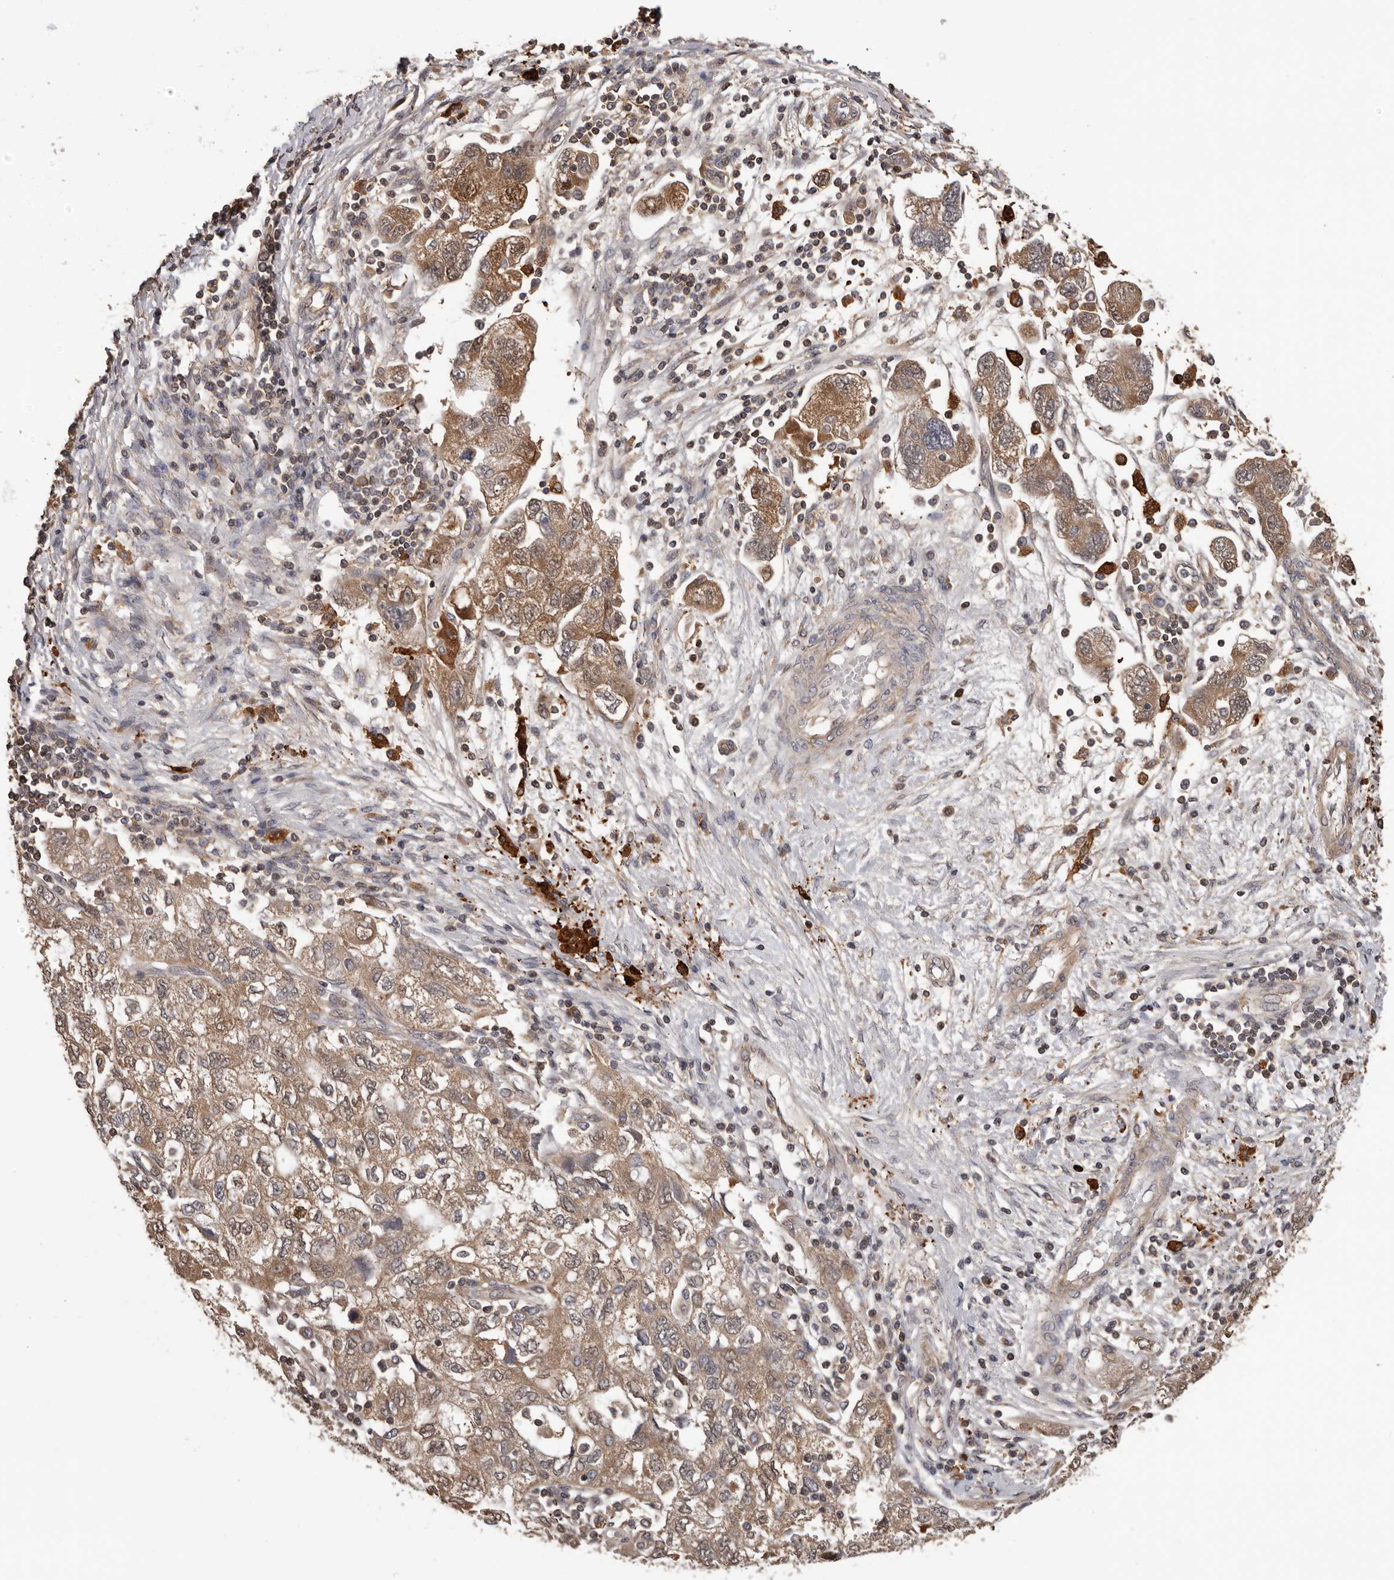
{"staining": {"intensity": "moderate", "quantity": ">75%", "location": "cytoplasmic/membranous"}, "tissue": "ovarian cancer", "cell_type": "Tumor cells", "image_type": "cancer", "snomed": [{"axis": "morphology", "description": "Carcinoma, NOS"}, {"axis": "morphology", "description": "Cystadenocarcinoma, serous, NOS"}, {"axis": "topography", "description": "Ovary"}], "caption": "IHC of ovarian cancer (carcinoma) reveals medium levels of moderate cytoplasmic/membranous expression in approximately >75% of tumor cells.", "gene": "ADAMTS2", "patient": {"sex": "female", "age": 69}}